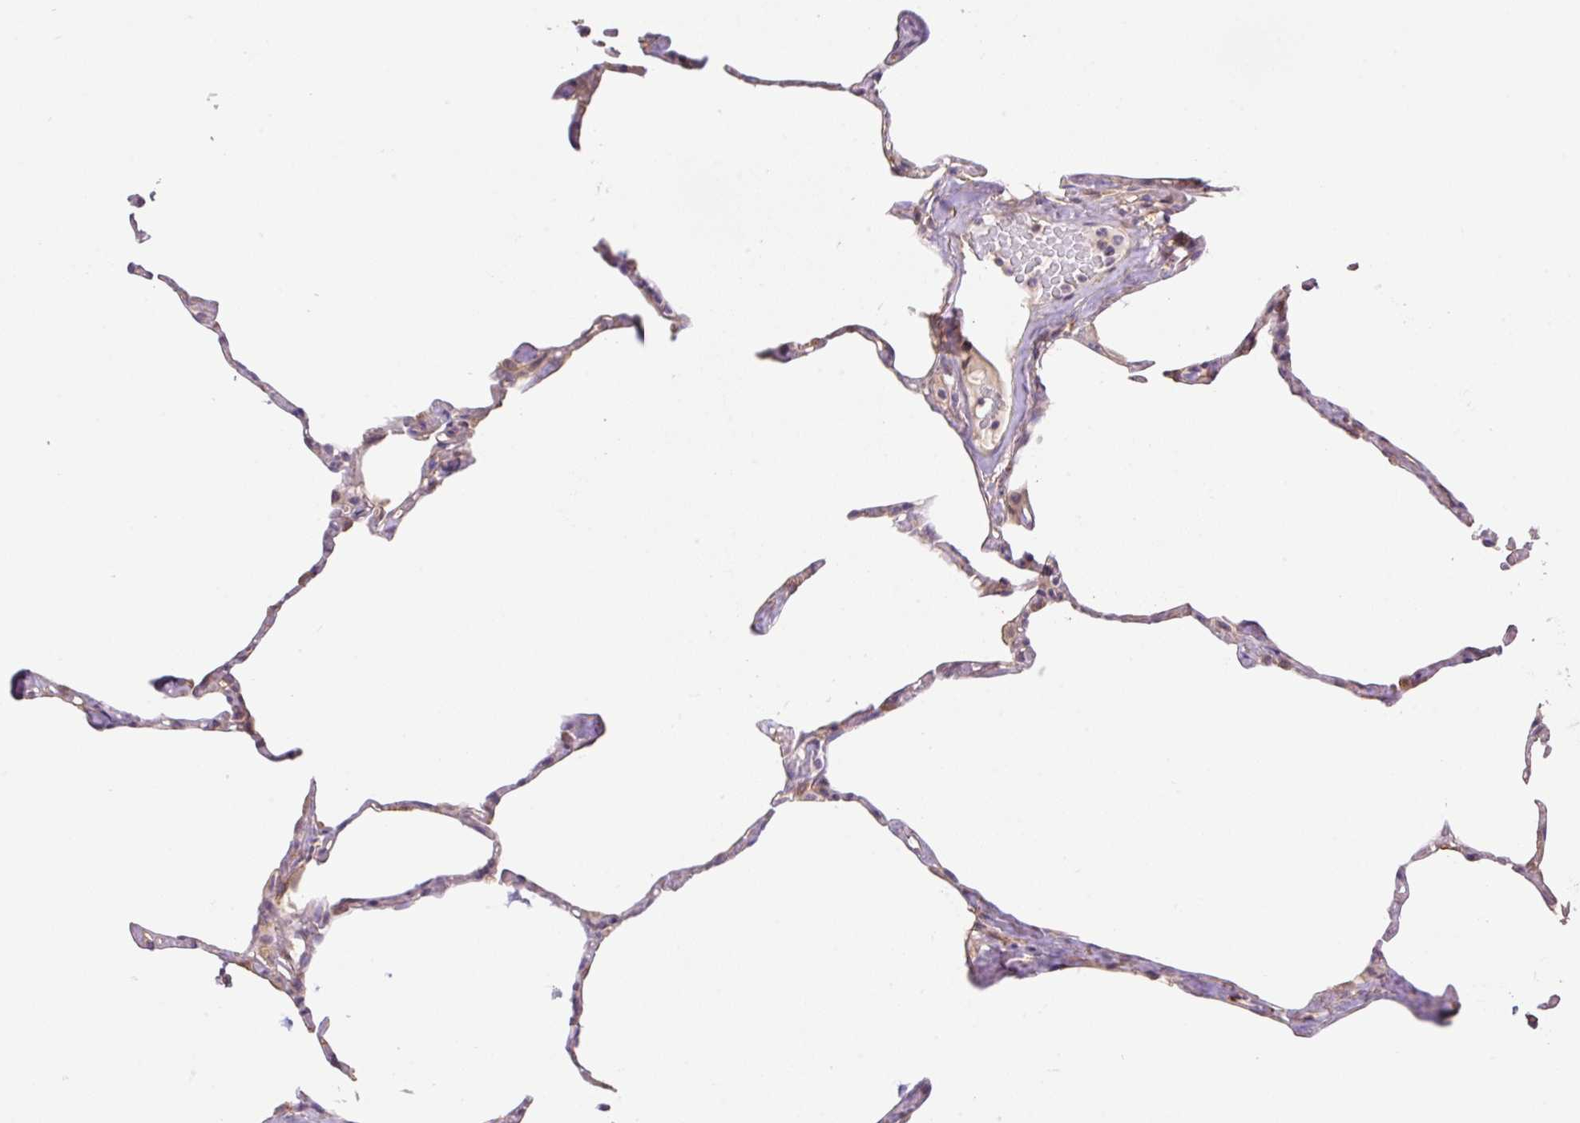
{"staining": {"intensity": "negative", "quantity": "none", "location": "none"}, "tissue": "lung", "cell_type": "Alveolar cells", "image_type": "normal", "snomed": [{"axis": "morphology", "description": "Normal tissue, NOS"}, {"axis": "topography", "description": "Lung"}], "caption": "DAB (3,3'-diaminobenzidine) immunohistochemical staining of normal lung shows no significant staining in alveolar cells. The staining was performed using DAB to visualize the protein expression in brown, while the nuclei were stained in blue with hematoxylin (Magnification: 20x).", "gene": "COX8A", "patient": {"sex": "male", "age": 65}}